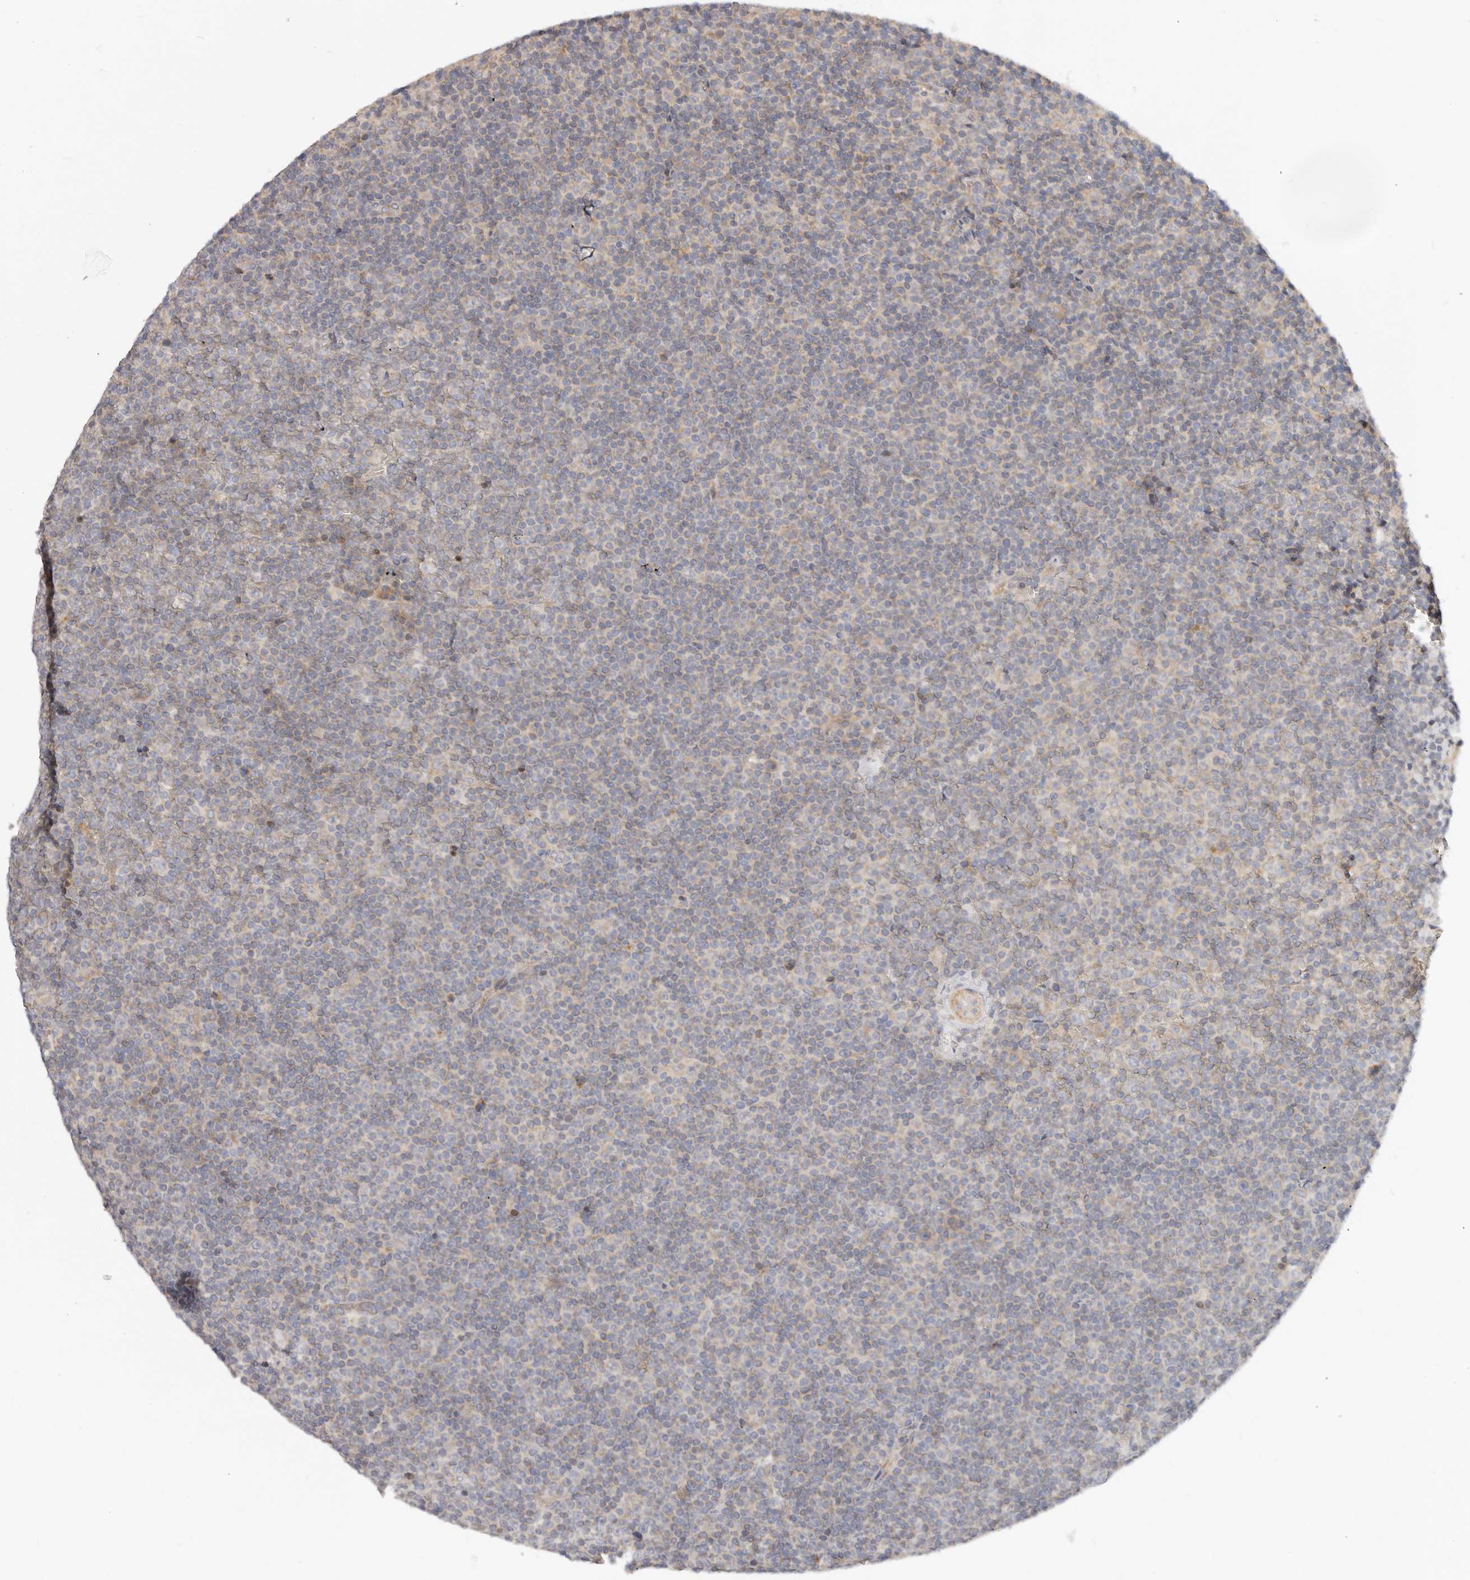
{"staining": {"intensity": "negative", "quantity": "none", "location": "none"}, "tissue": "lymphoma", "cell_type": "Tumor cells", "image_type": "cancer", "snomed": [{"axis": "morphology", "description": "Malignant lymphoma, non-Hodgkin's type, Low grade"}, {"axis": "topography", "description": "Lymph node"}], "caption": "The micrograph displays no significant positivity in tumor cells of lymphoma. Brightfield microscopy of IHC stained with DAB (brown) and hematoxylin (blue), captured at high magnification.", "gene": "TFB2M", "patient": {"sex": "female", "age": 67}}